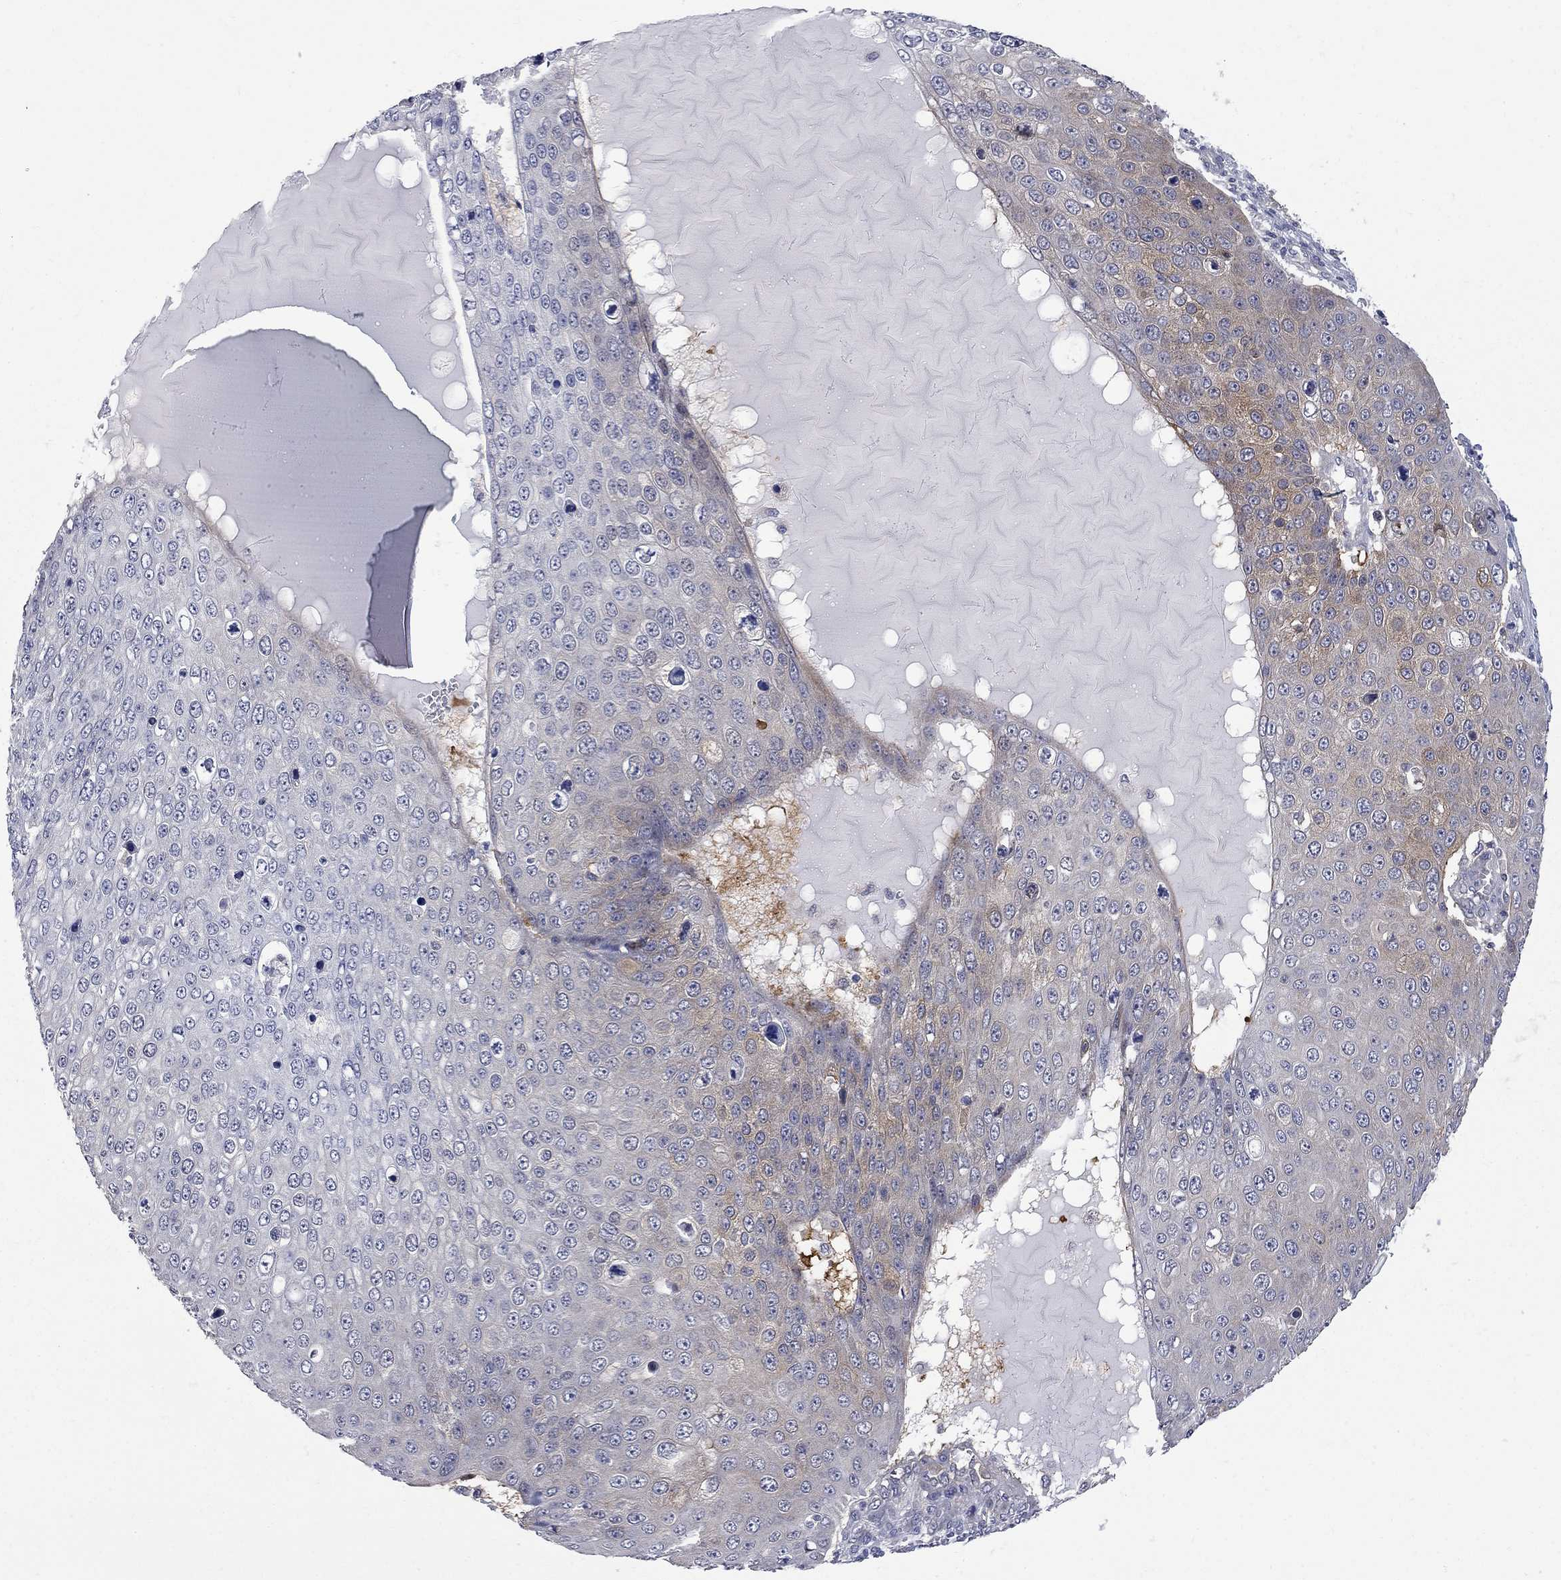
{"staining": {"intensity": "moderate", "quantity": "25%-75%", "location": "cytoplasmic/membranous"}, "tissue": "skin cancer", "cell_type": "Tumor cells", "image_type": "cancer", "snomed": [{"axis": "morphology", "description": "Squamous cell carcinoma, NOS"}, {"axis": "topography", "description": "Skin"}], "caption": "Immunohistochemistry (IHC) staining of skin cancer, which displays medium levels of moderate cytoplasmic/membranous staining in approximately 25%-75% of tumor cells indicating moderate cytoplasmic/membranous protein staining. The staining was performed using DAB (brown) for protein detection and nuclei were counterstained in hematoxylin (blue).", "gene": "GALNT8", "patient": {"sex": "male", "age": 71}}